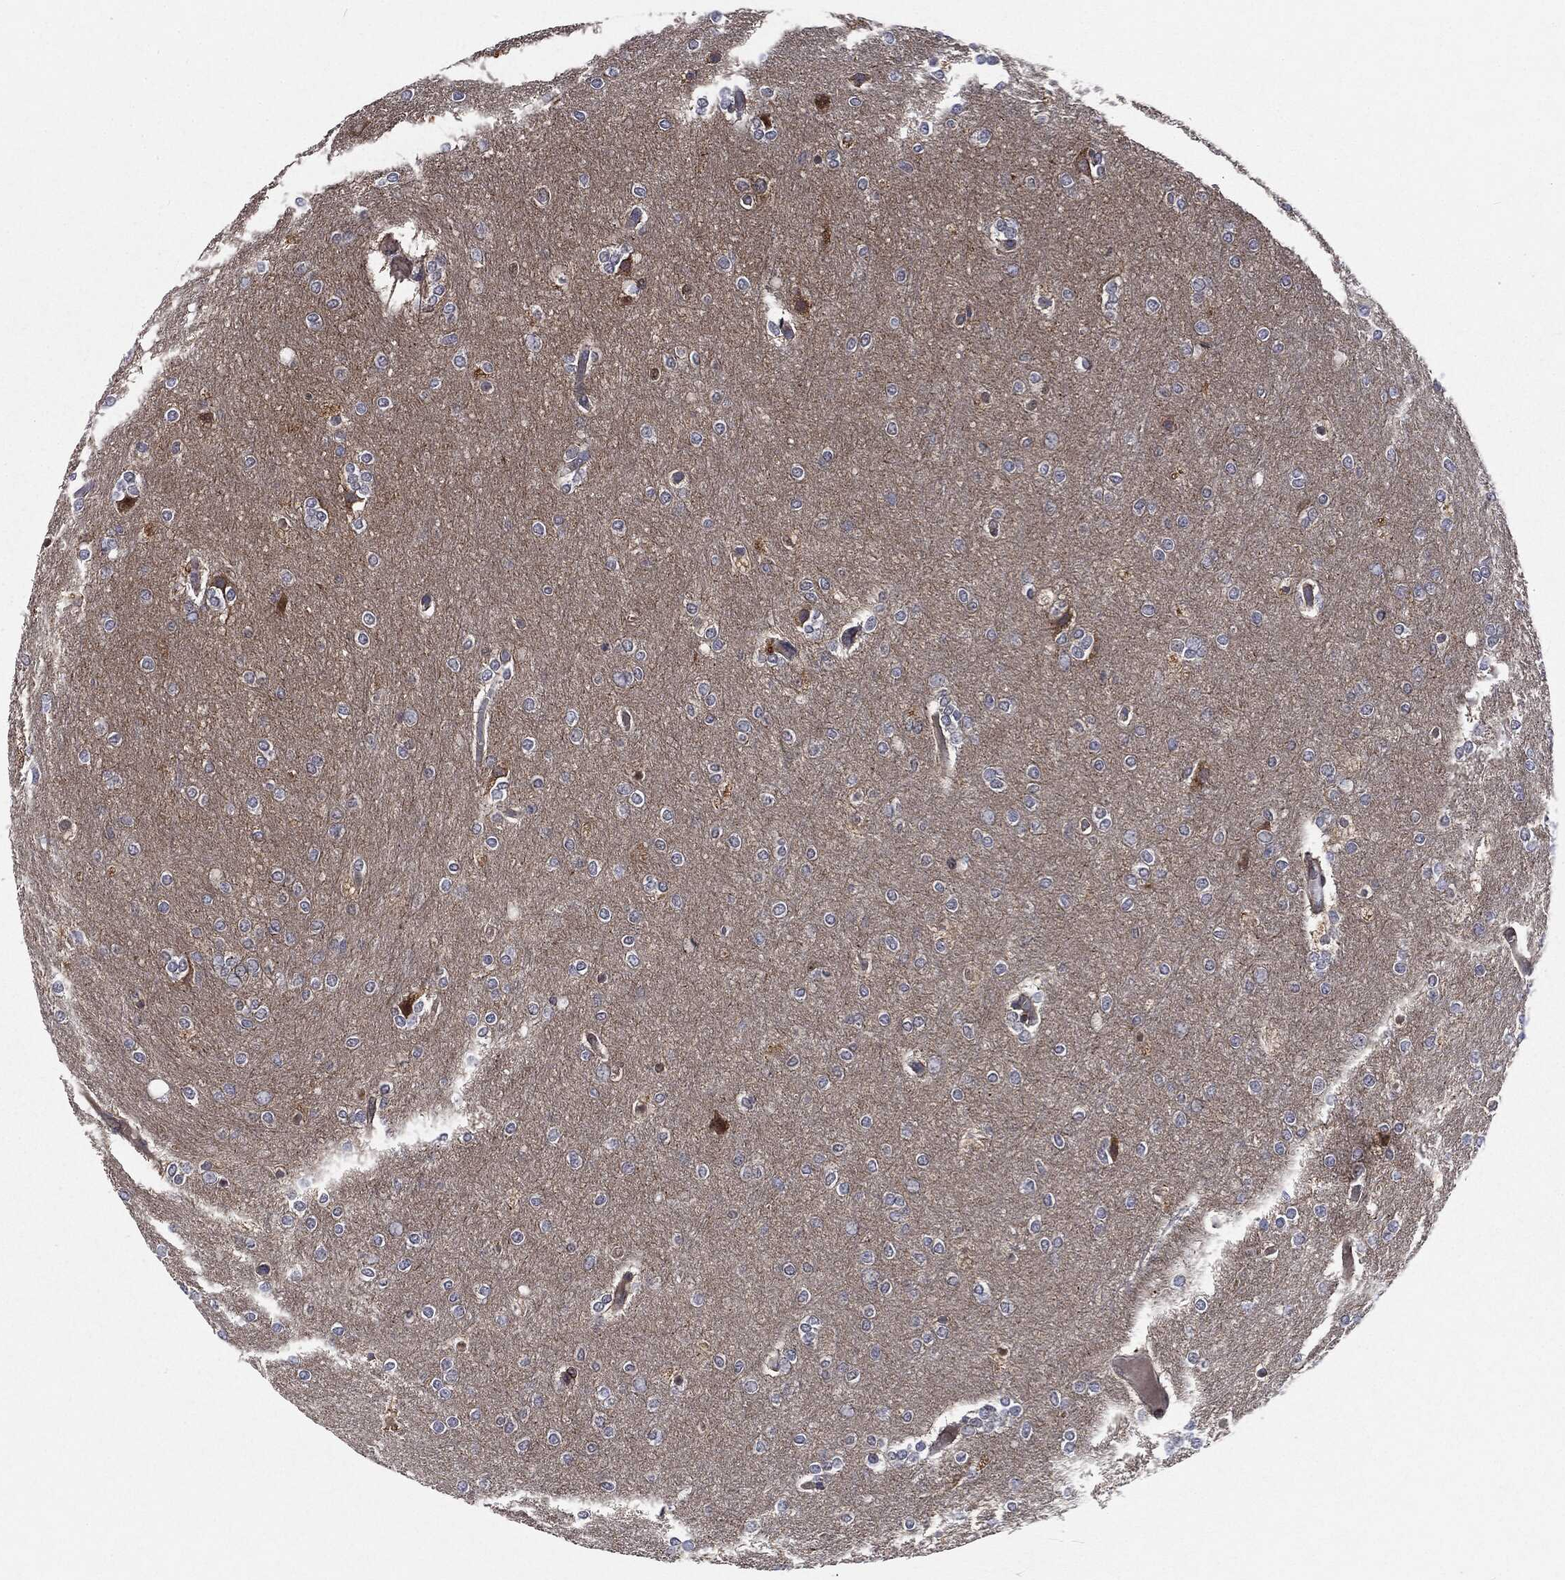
{"staining": {"intensity": "negative", "quantity": "none", "location": "none"}, "tissue": "glioma", "cell_type": "Tumor cells", "image_type": "cancer", "snomed": [{"axis": "morphology", "description": "Glioma, malignant, High grade"}, {"axis": "topography", "description": "Brain"}], "caption": "A photomicrograph of human malignant glioma (high-grade) is negative for staining in tumor cells.", "gene": "EPS15L1", "patient": {"sex": "female", "age": 61}}